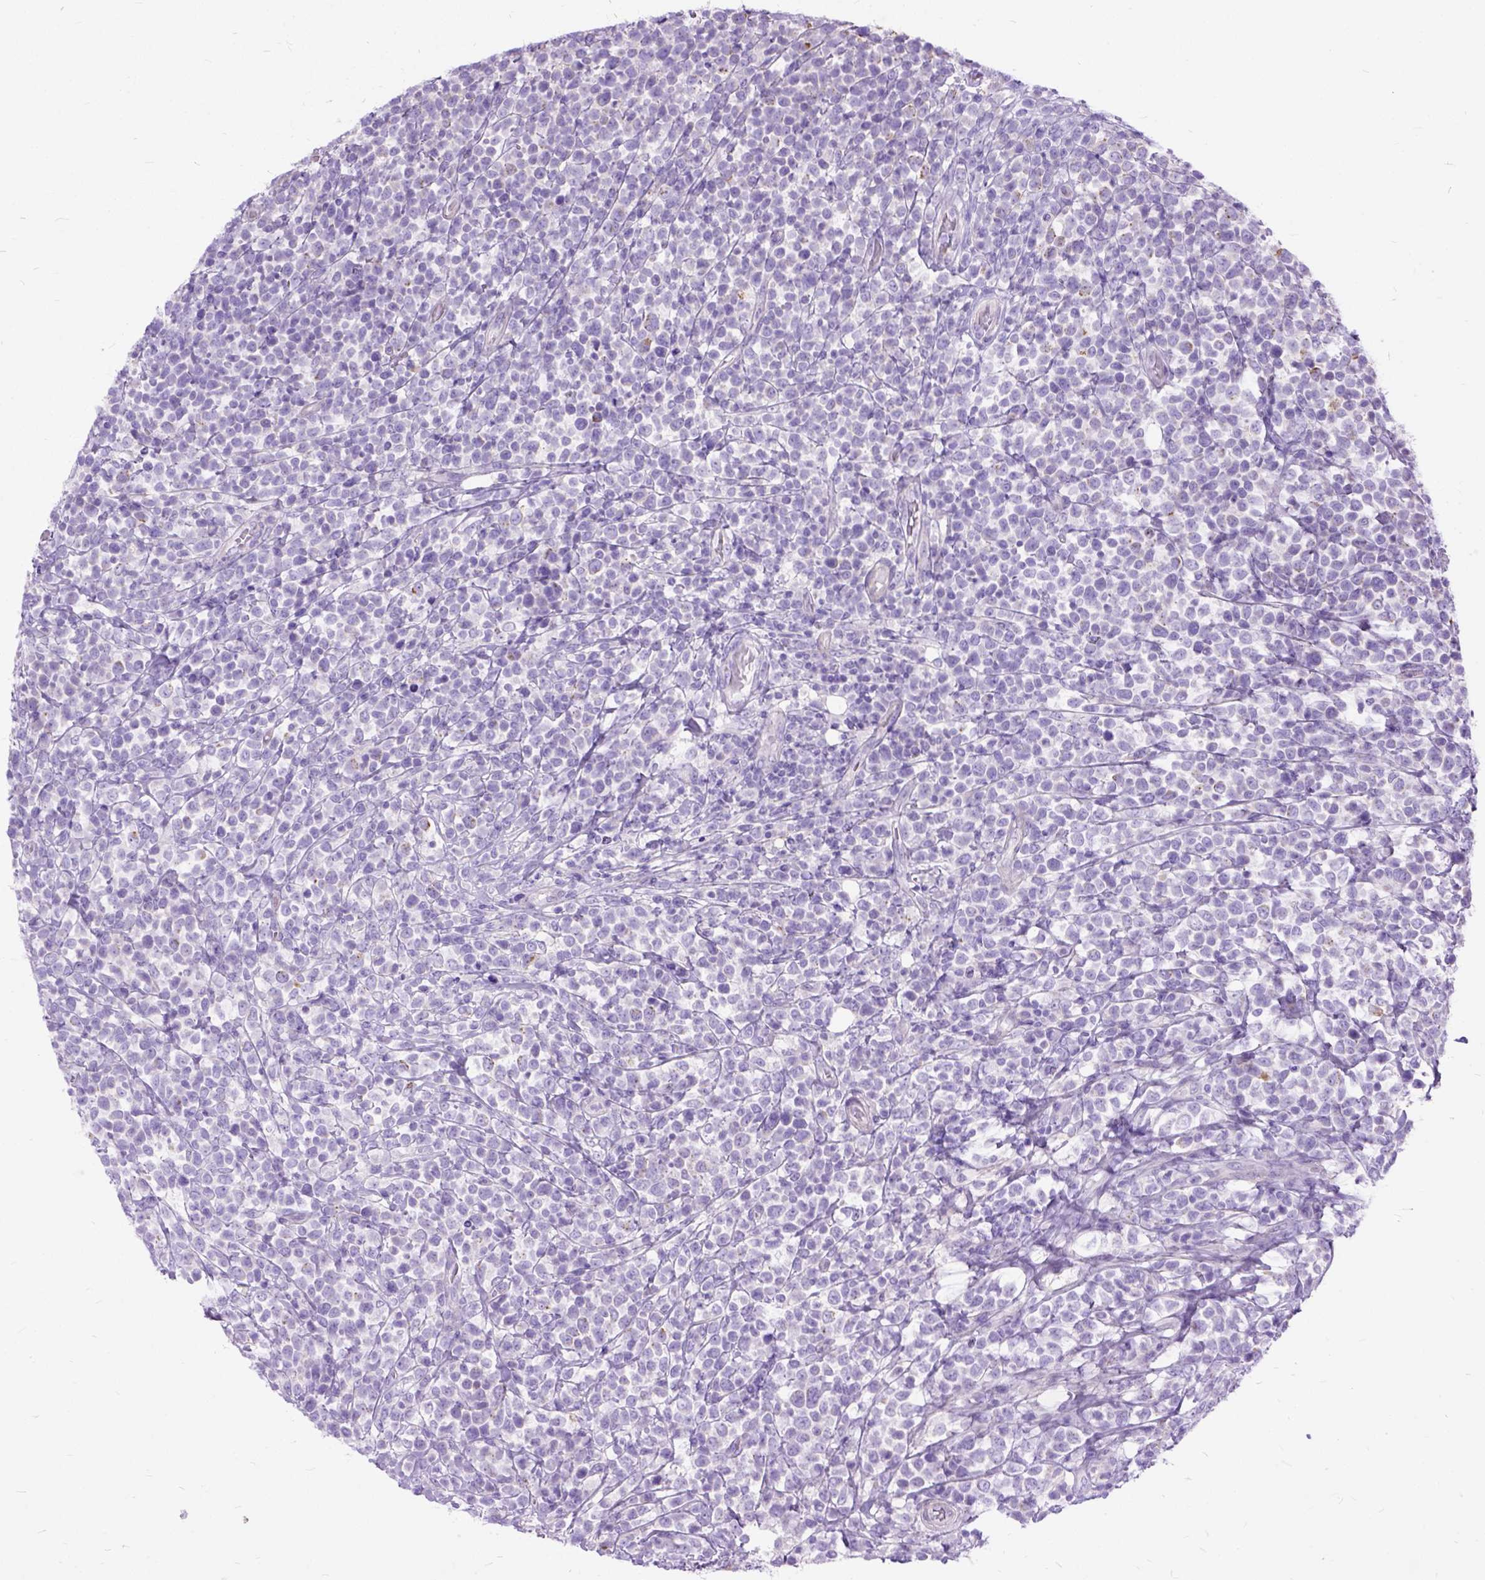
{"staining": {"intensity": "negative", "quantity": "none", "location": "none"}, "tissue": "lymphoma", "cell_type": "Tumor cells", "image_type": "cancer", "snomed": [{"axis": "morphology", "description": "Malignant lymphoma, non-Hodgkin's type, High grade"}, {"axis": "topography", "description": "Soft tissue"}], "caption": "The immunohistochemistry (IHC) micrograph has no significant positivity in tumor cells of lymphoma tissue. (DAB (3,3'-diaminobenzidine) immunohistochemistry (IHC), high magnification).", "gene": "ARL9", "patient": {"sex": "female", "age": 56}}